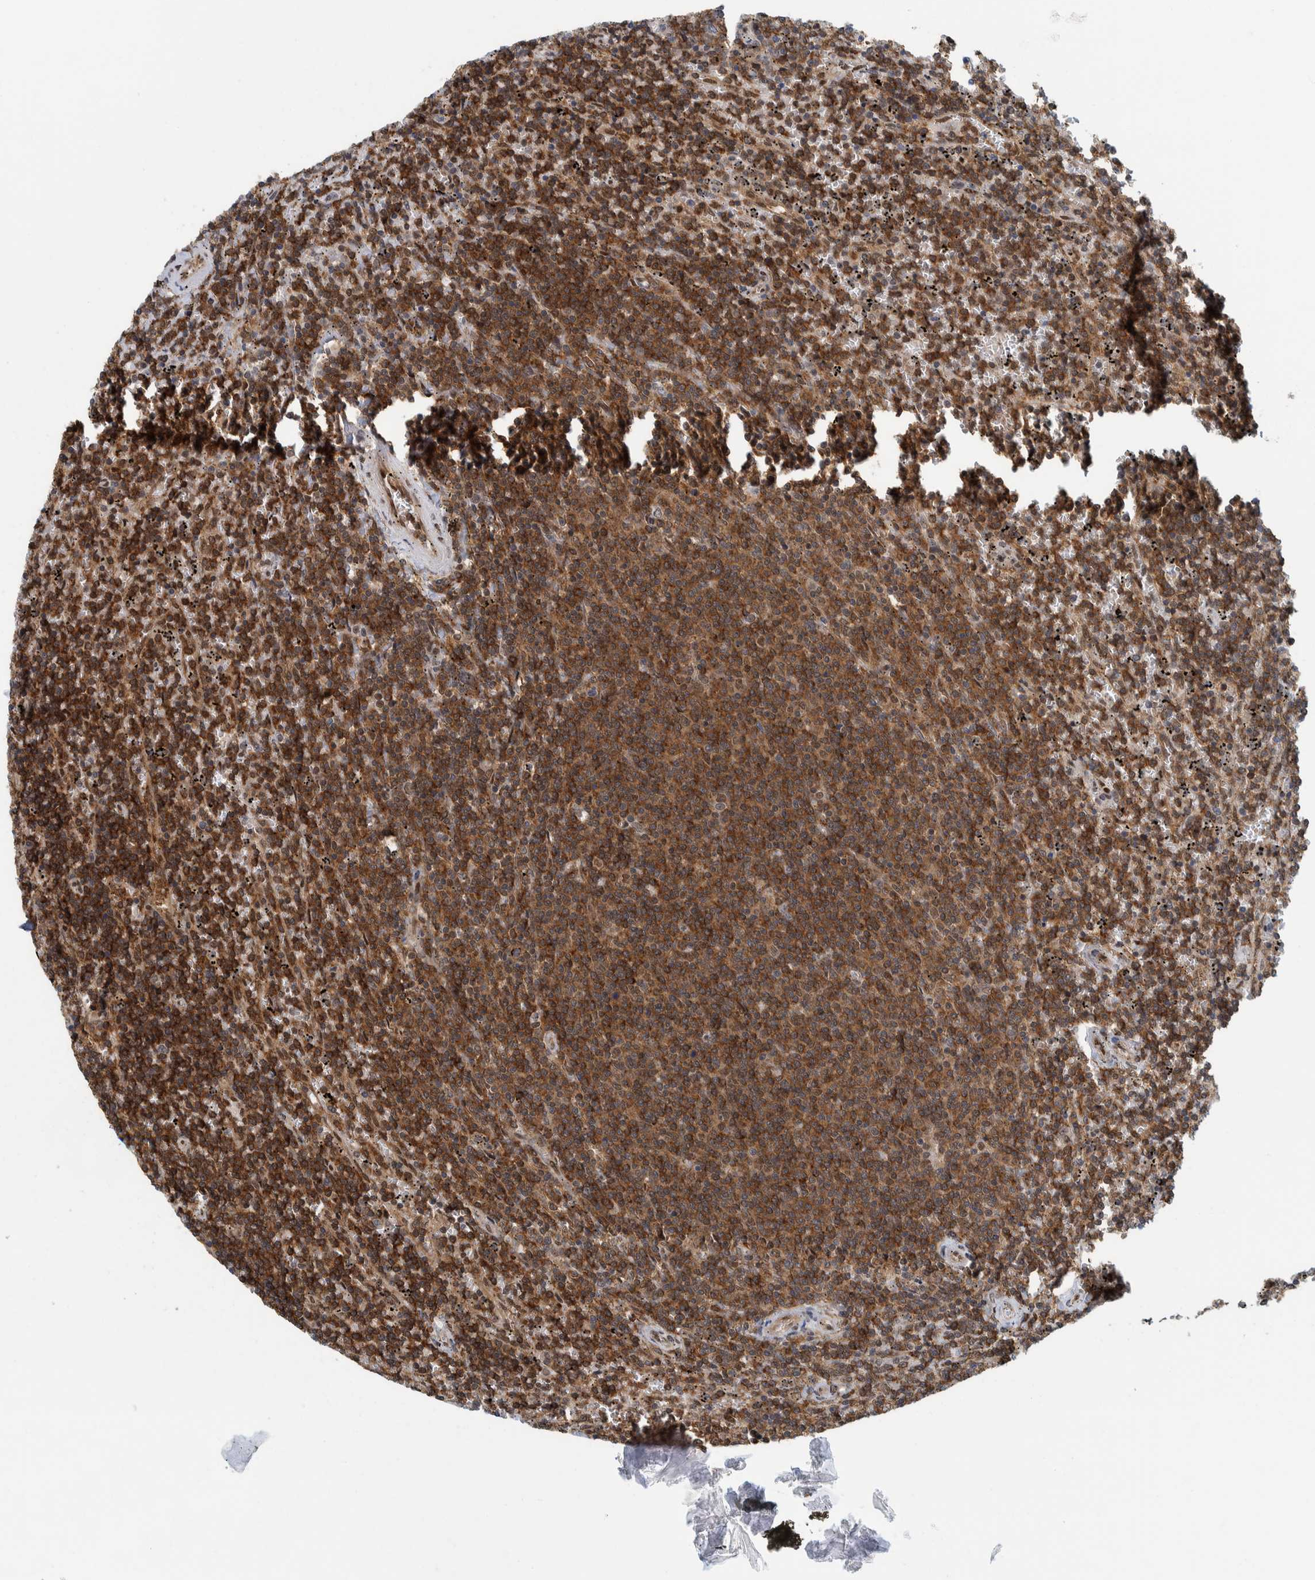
{"staining": {"intensity": "strong", "quantity": ">75%", "location": "cytoplasmic/membranous"}, "tissue": "lymphoma", "cell_type": "Tumor cells", "image_type": "cancer", "snomed": [{"axis": "morphology", "description": "Malignant lymphoma, non-Hodgkin's type, Low grade"}, {"axis": "topography", "description": "Spleen"}], "caption": "Low-grade malignant lymphoma, non-Hodgkin's type tissue shows strong cytoplasmic/membranous positivity in approximately >75% of tumor cells, visualized by immunohistochemistry.", "gene": "COPS3", "patient": {"sex": "female", "age": 50}}